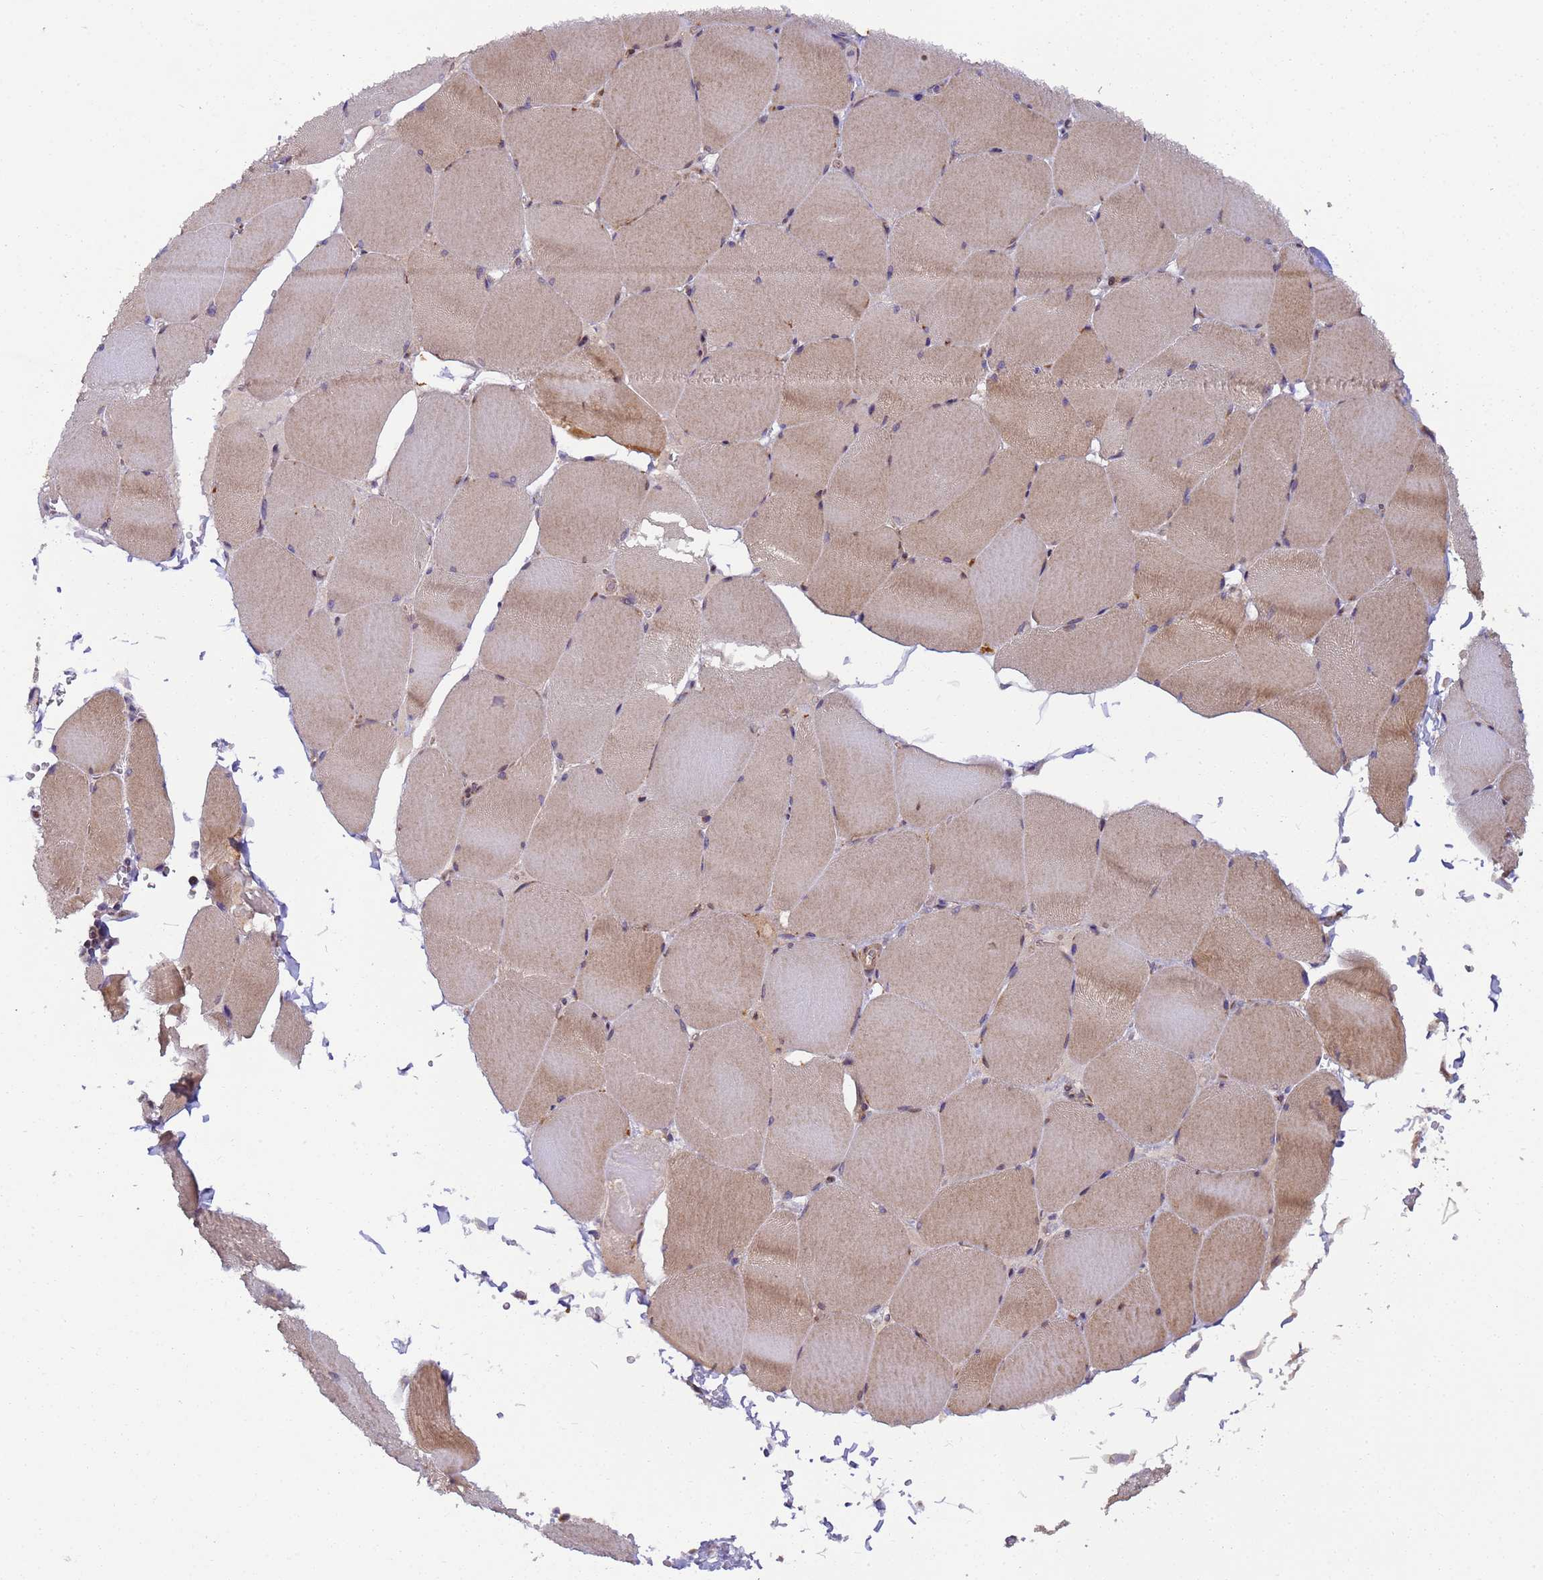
{"staining": {"intensity": "moderate", "quantity": ">75%", "location": "cytoplasmic/membranous"}, "tissue": "skeletal muscle", "cell_type": "Myocytes", "image_type": "normal", "snomed": [{"axis": "morphology", "description": "Normal tissue, NOS"}, {"axis": "topography", "description": "Skeletal muscle"}, {"axis": "topography", "description": "Head-Neck"}], "caption": "Myocytes reveal medium levels of moderate cytoplasmic/membranous positivity in about >75% of cells in benign human skeletal muscle.", "gene": "RAPGEF3", "patient": {"sex": "male", "age": 66}}